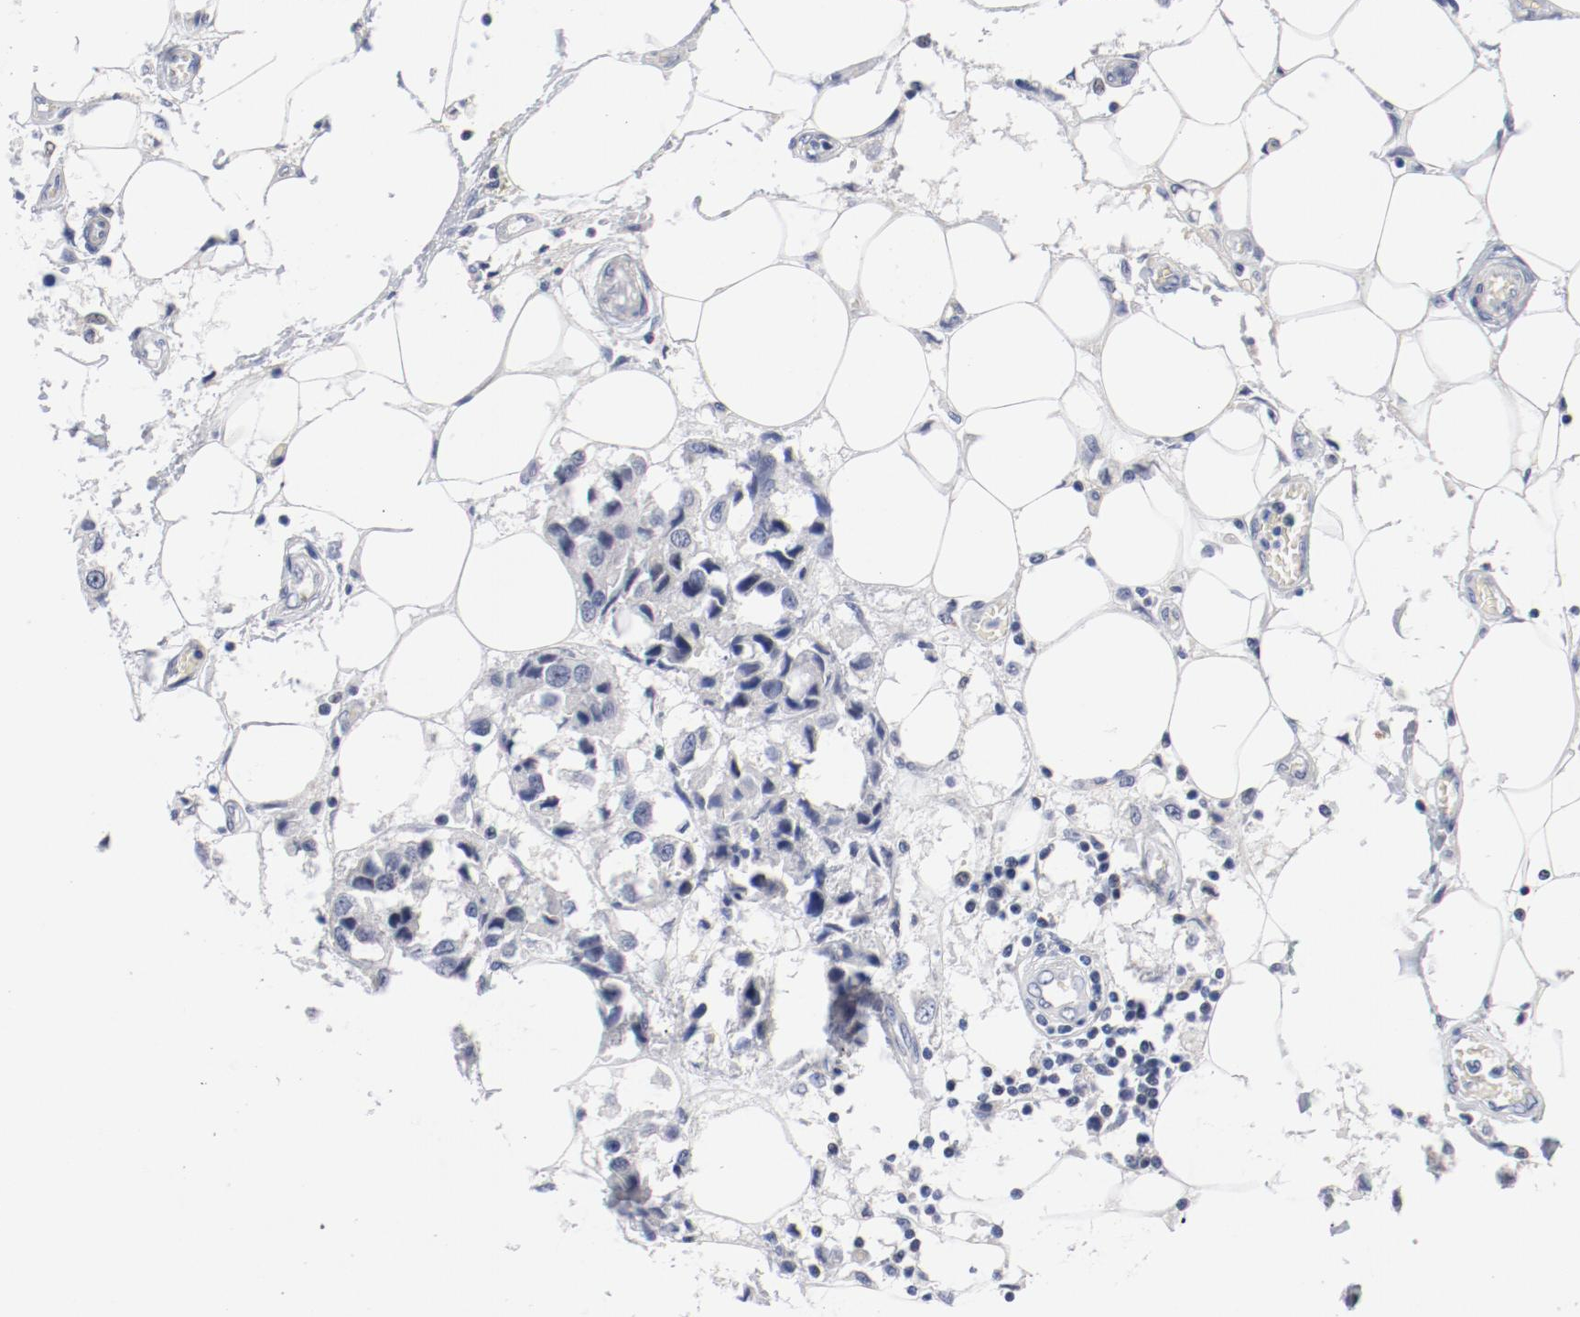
{"staining": {"intensity": "negative", "quantity": "none", "location": "none"}, "tissue": "breast cancer", "cell_type": "Tumor cells", "image_type": "cancer", "snomed": [{"axis": "morphology", "description": "Duct carcinoma"}, {"axis": "topography", "description": "Breast"}], "caption": "Tumor cells are negative for protein expression in human breast cancer (intraductal carcinoma).", "gene": "KCNK13", "patient": {"sex": "female", "age": 80}}